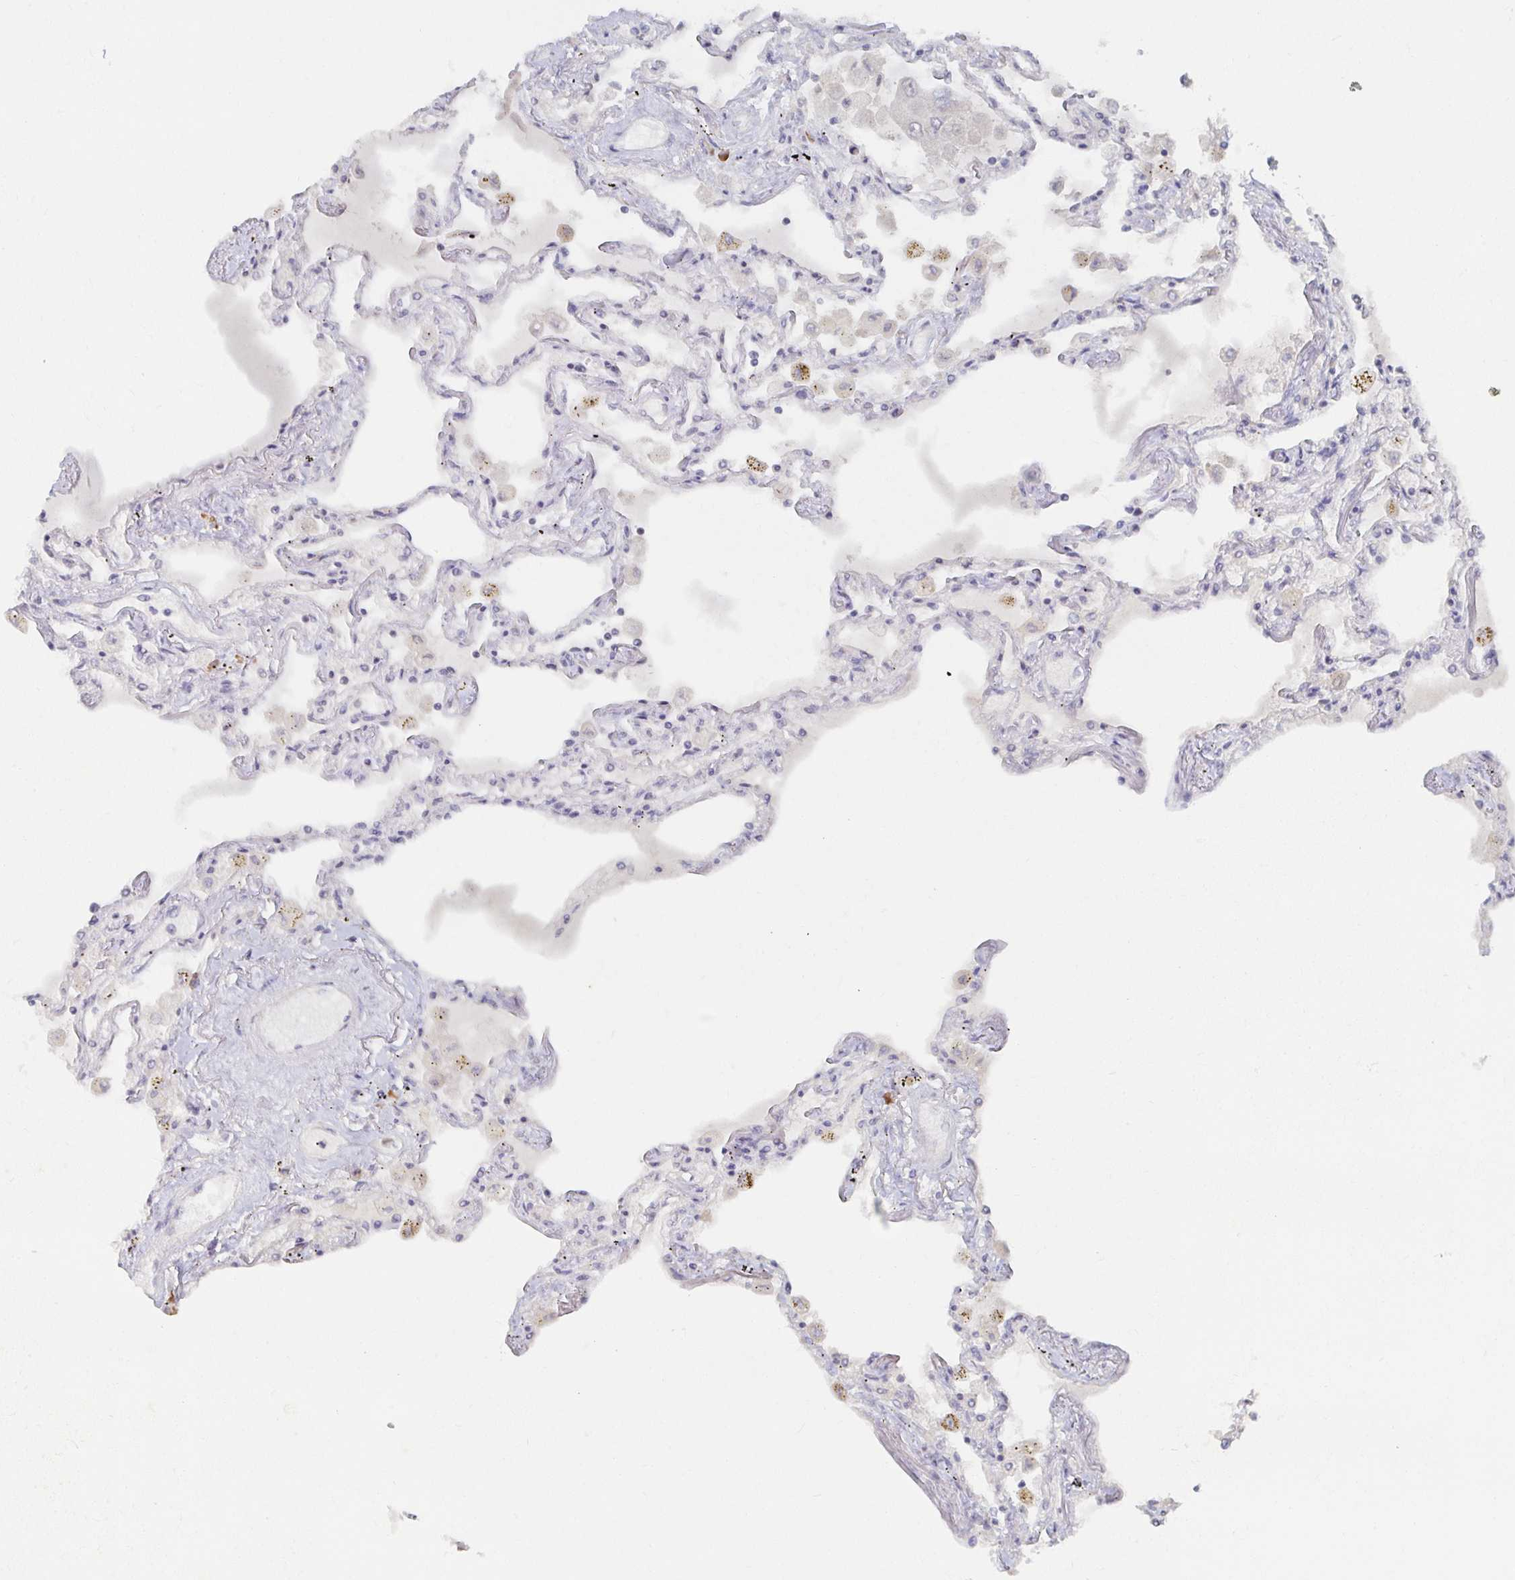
{"staining": {"intensity": "weak", "quantity": "25%-75%", "location": "cytoplasmic/membranous,nuclear"}, "tissue": "lung", "cell_type": "Alveolar cells", "image_type": "normal", "snomed": [{"axis": "morphology", "description": "Normal tissue, NOS"}, {"axis": "morphology", "description": "Adenocarcinoma, NOS"}, {"axis": "topography", "description": "Cartilage tissue"}, {"axis": "topography", "description": "Lung"}], "caption": "Unremarkable lung was stained to show a protein in brown. There is low levels of weak cytoplasmic/membranous,nuclear expression in approximately 25%-75% of alveolar cells. The staining was performed using DAB (3,3'-diaminobenzidine), with brown indicating positive protein expression. Nuclei are stained blue with hematoxylin.", "gene": "MEIS1", "patient": {"sex": "female", "age": 67}}